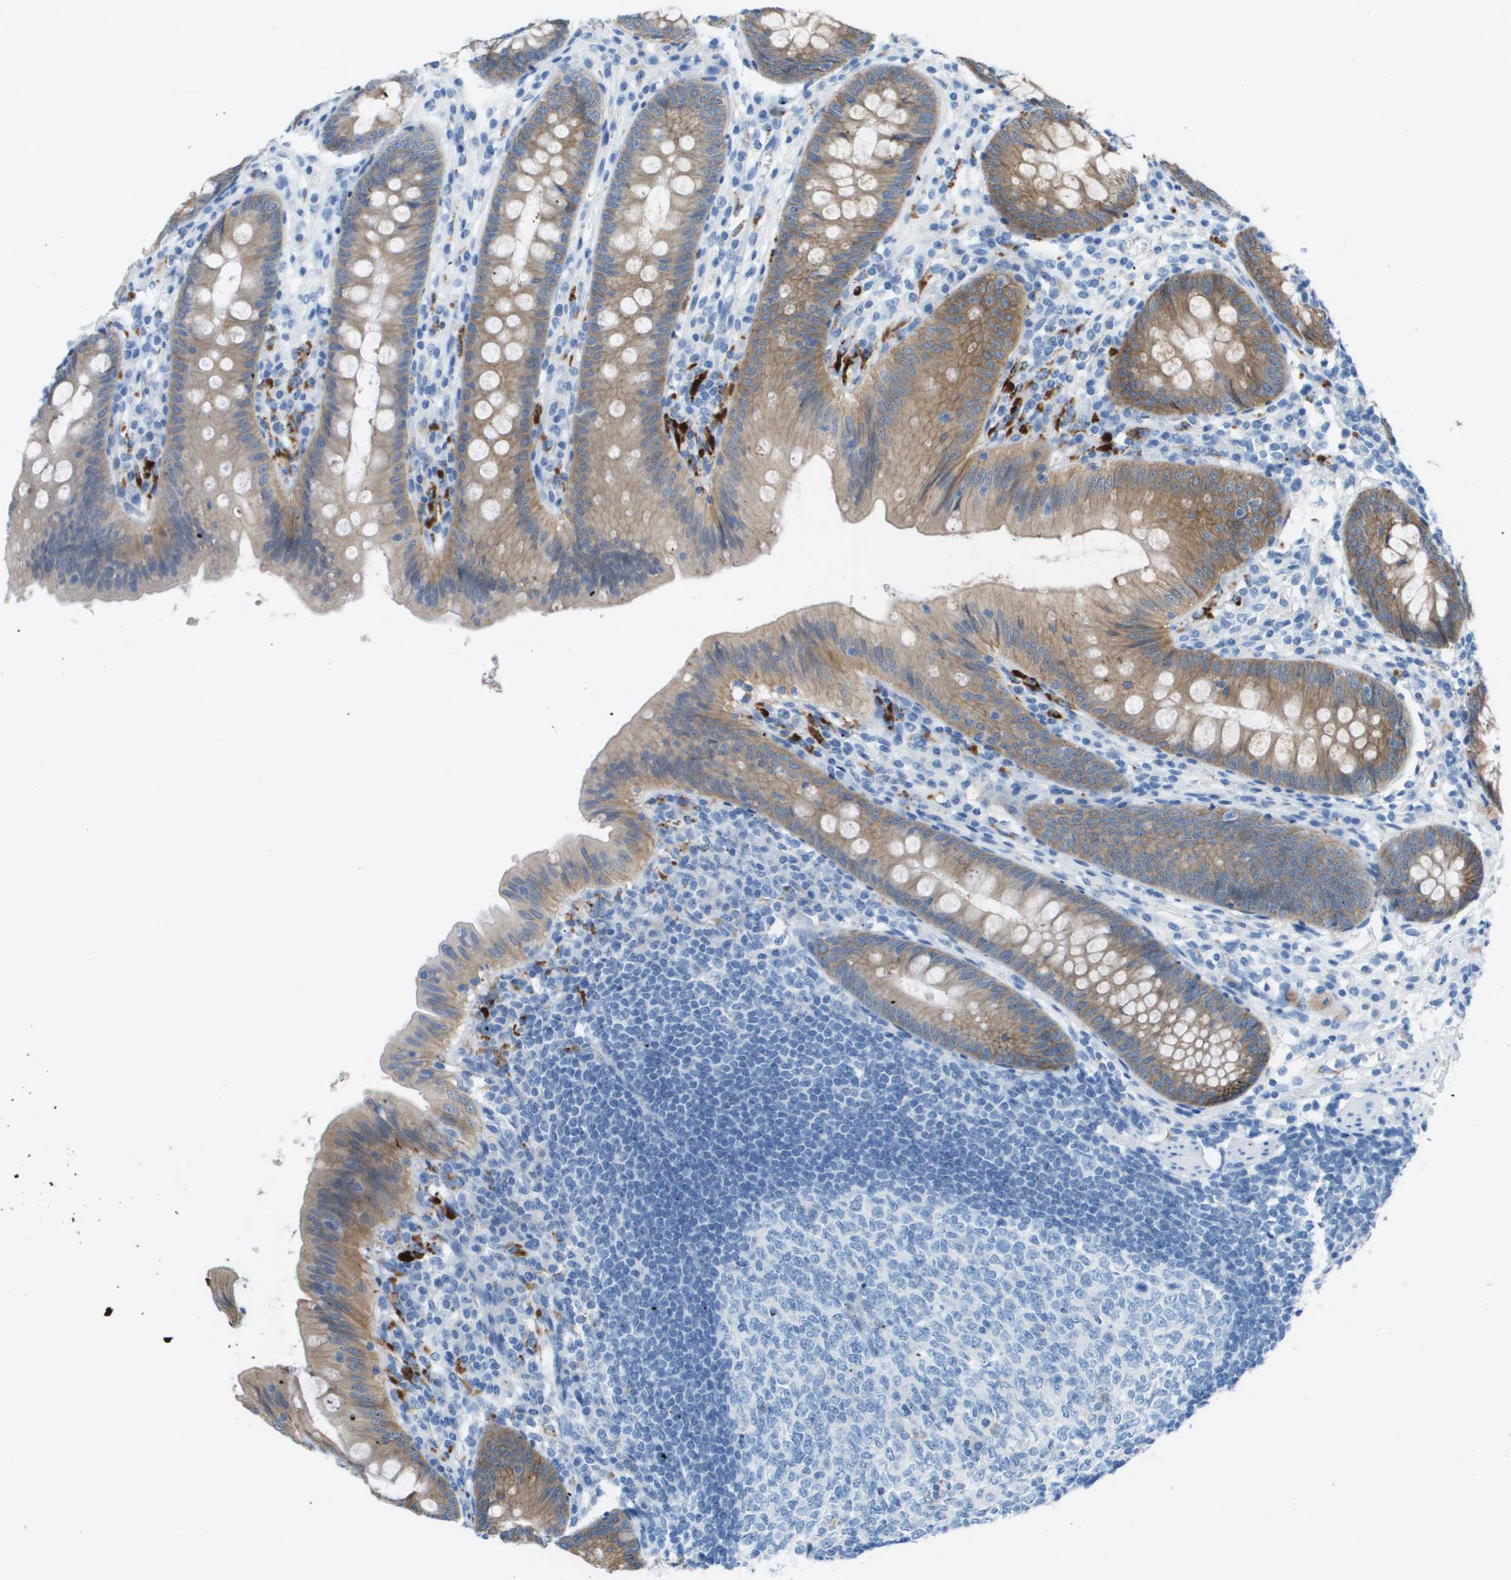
{"staining": {"intensity": "moderate", "quantity": "25%-75%", "location": "cytoplasmic/membranous"}, "tissue": "appendix", "cell_type": "Glandular cells", "image_type": "normal", "snomed": [{"axis": "morphology", "description": "Normal tissue, NOS"}, {"axis": "topography", "description": "Appendix"}], "caption": "A medium amount of moderate cytoplasmic/membranous positivity is identified in about 25%-75% of glandular cells in normal appendix.", "gene": "CD46", "patient": {"sex": "male", "age": 56}}